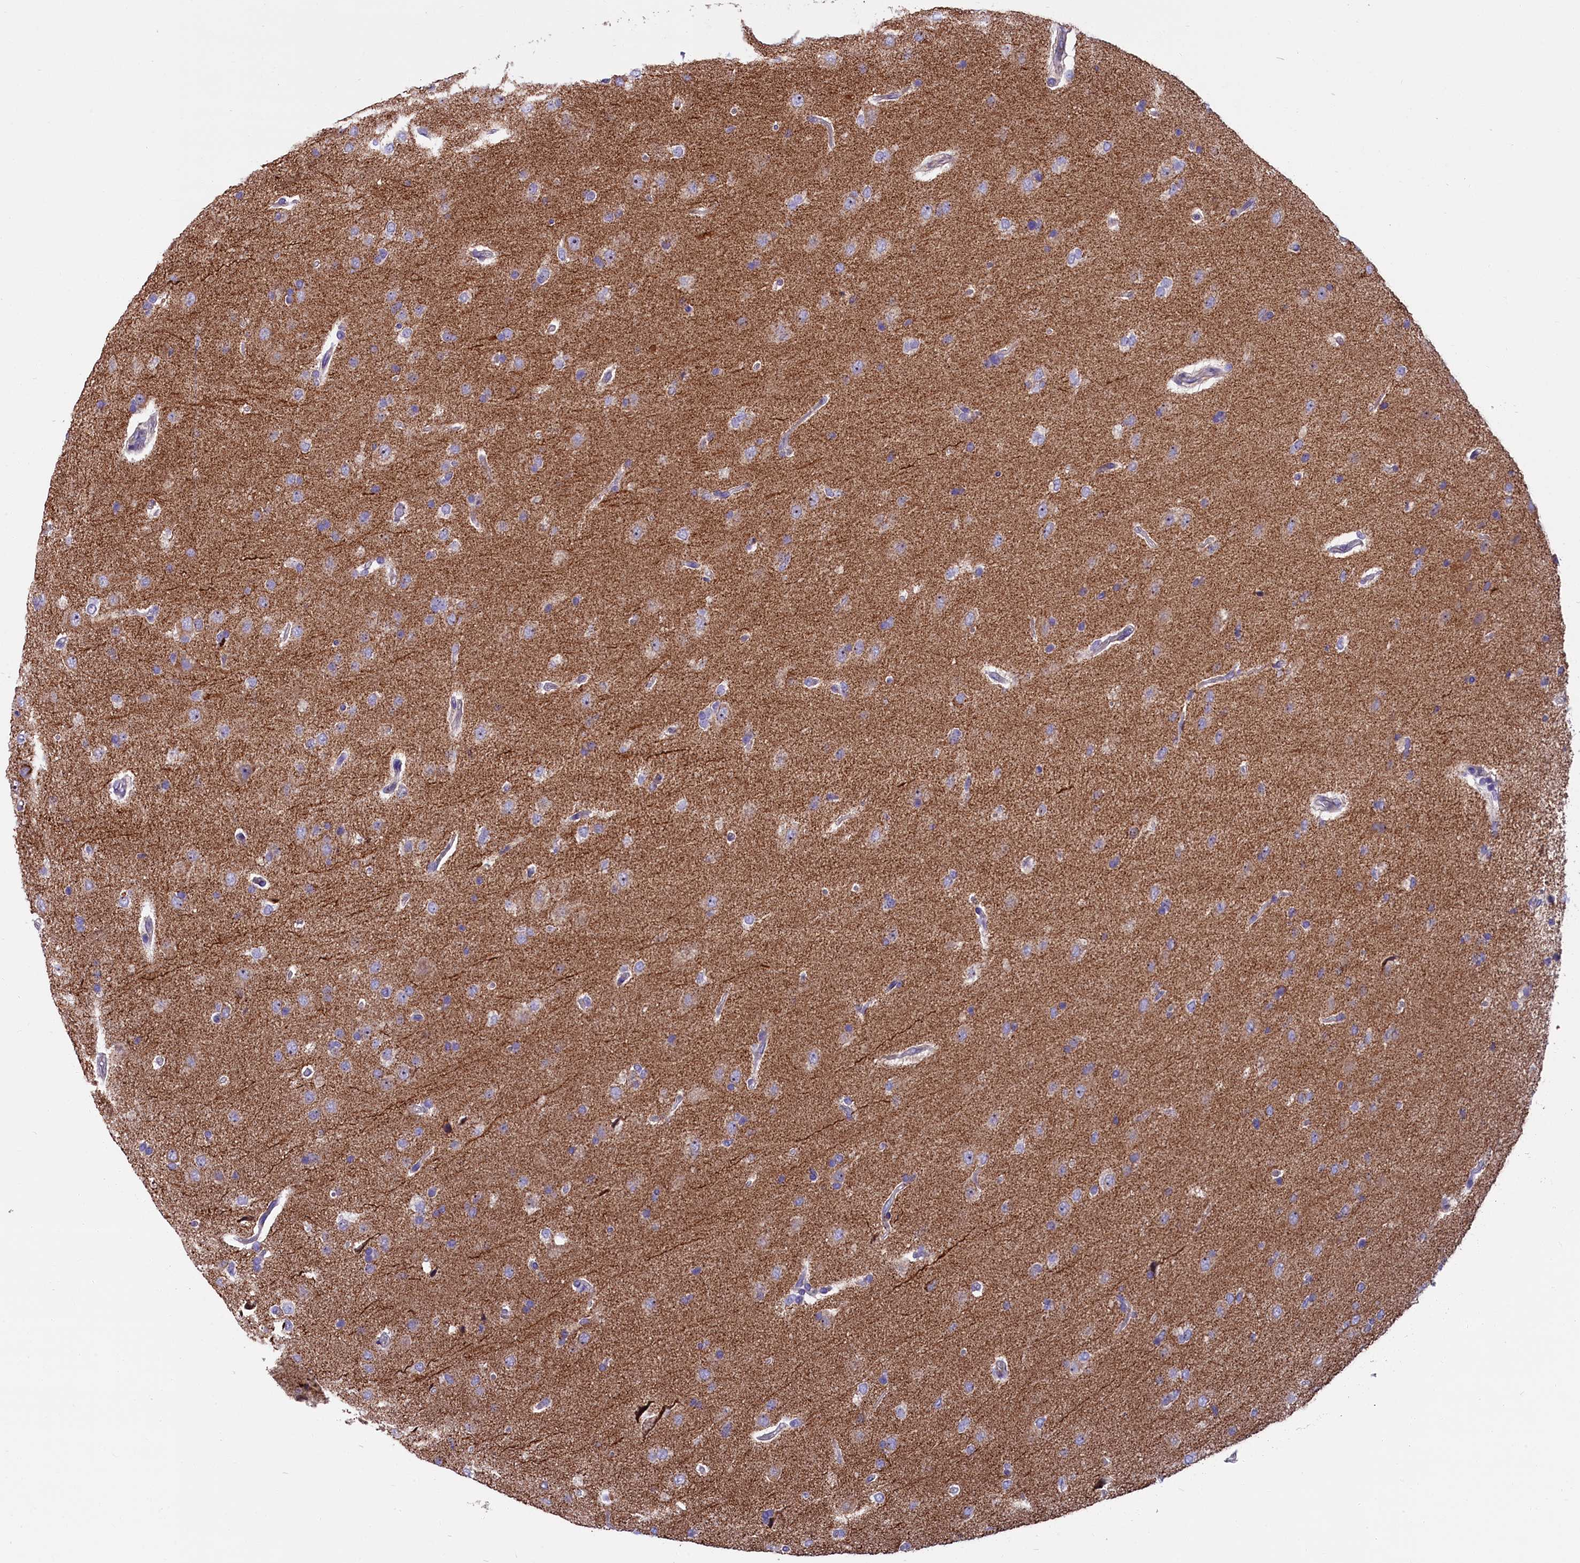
{"staining": {"intensity": "negative", "quantity": "none", "location": "none"}, "tissue": "glioma", "cell_type": "Tumor cells", "image_type": "cancer", "snomed": [{"axis": "morphology", "description": "Glioma, malignant, High grade"}, {"axis": "topography", "description": "Brain"}], "caption": "A micrograph of glioma stained for a protein displays no brown staining in tumor cells. (Immunohistochemistry, brightfield microscopy, high magnification).", "gene": "IL20RA", "patient": {"sex": "male", "age": 72}}